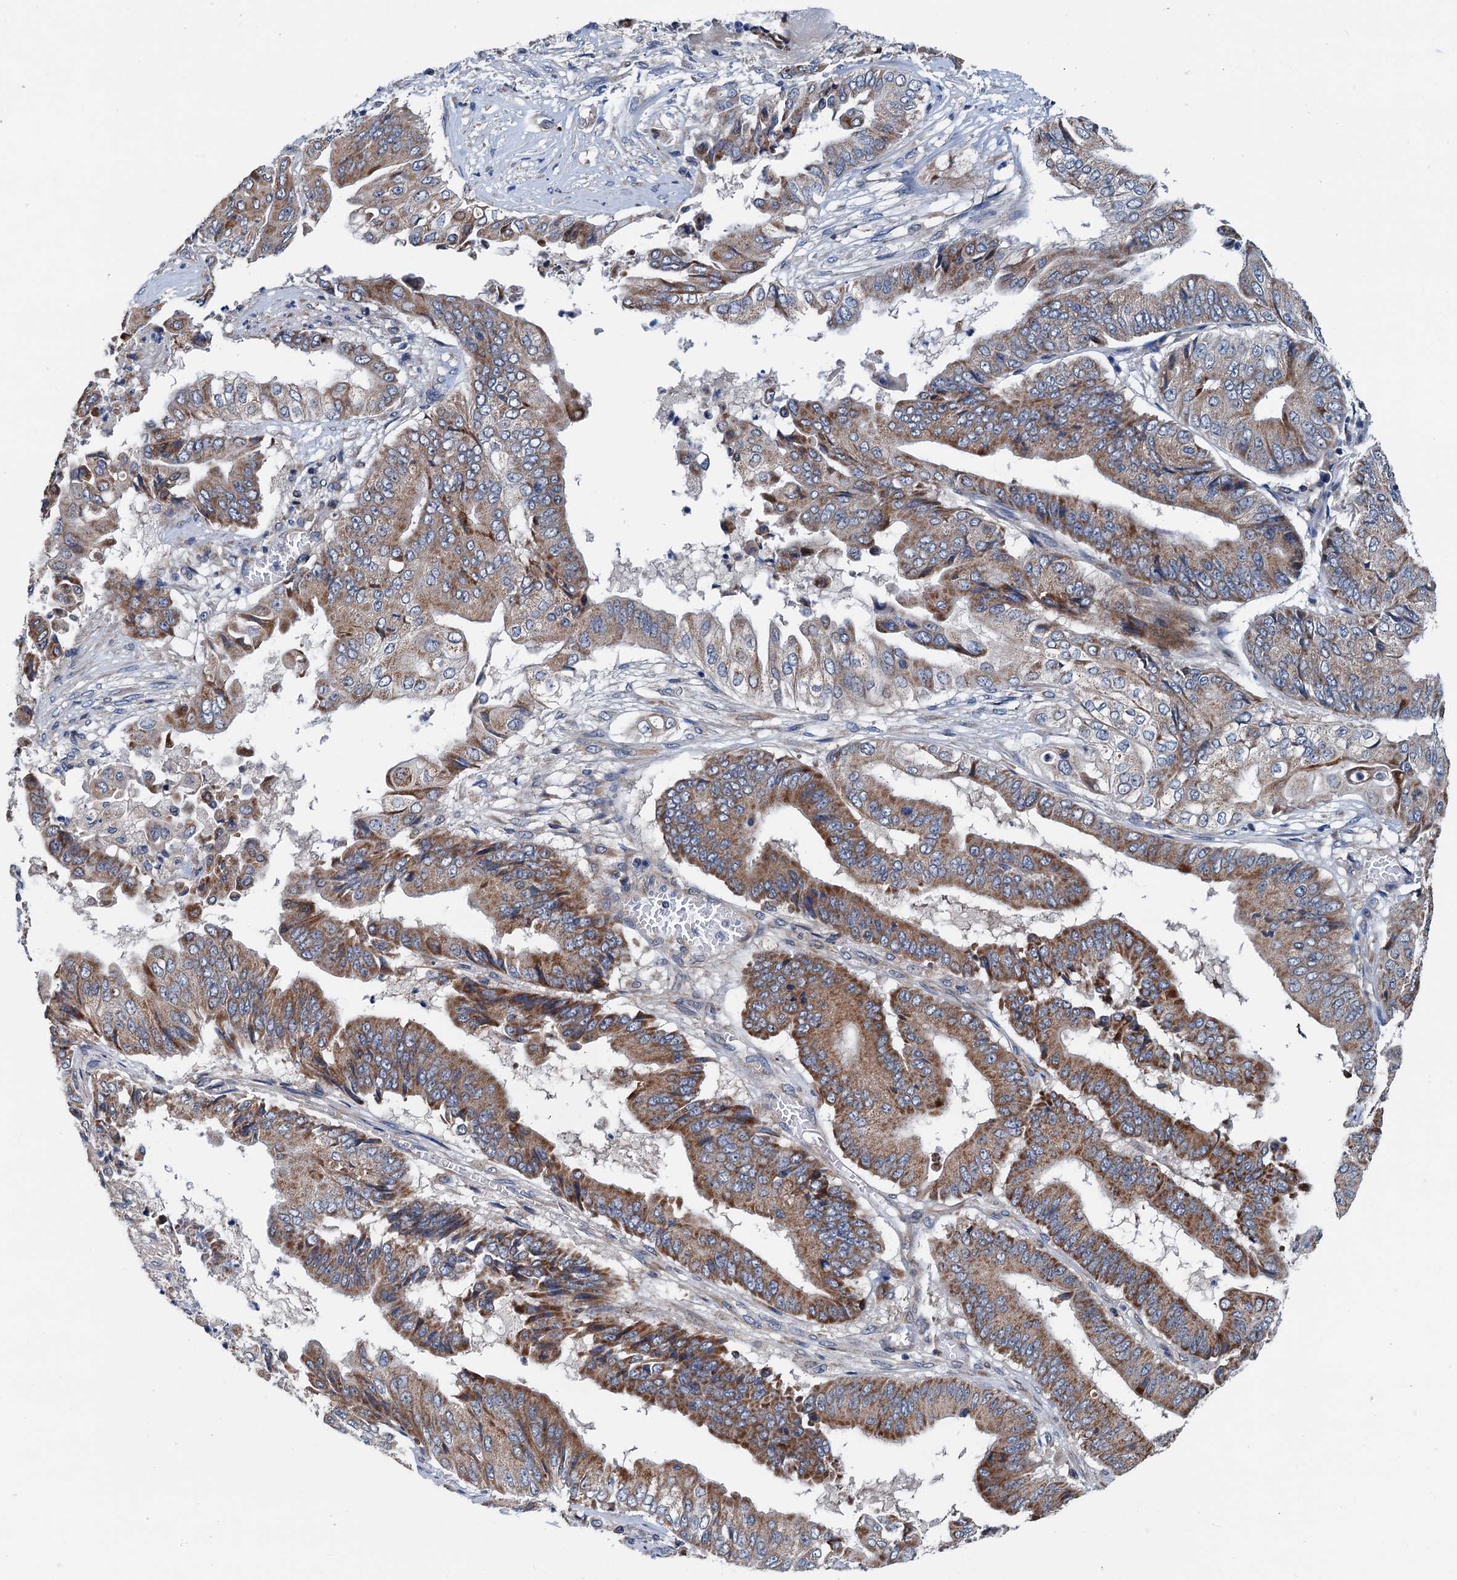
{"staining": {"intensity": "moderate", "quantity": "25%-75%", "location": "cytoplasmic/membranous"}, "tissue": "pancreatic cancer", "cell_type": "Tumor cells", "image_type": "cancer", "snomed": [{"axis": "morphology", "description": "Adenocarcinoma, NOS"}, {"axis": "topography", "description": "Pancreas"}], "caption": "IHC staining of pancreatic adenocarcinoma, which shows medium levels of moderate cytoplasmic/membranous staining in approximately 25%-75% of tumor cells indicating moderate cytoplasmic/membranous protein positivity. The staining was performed using DAB (3,3'-diaminobenzidine) (brown) for protein detection and nuclei were counterstained in hematoxylin (blue).", "gene": "ELAC1", "patient": {"sex": "female", "age": 77}}